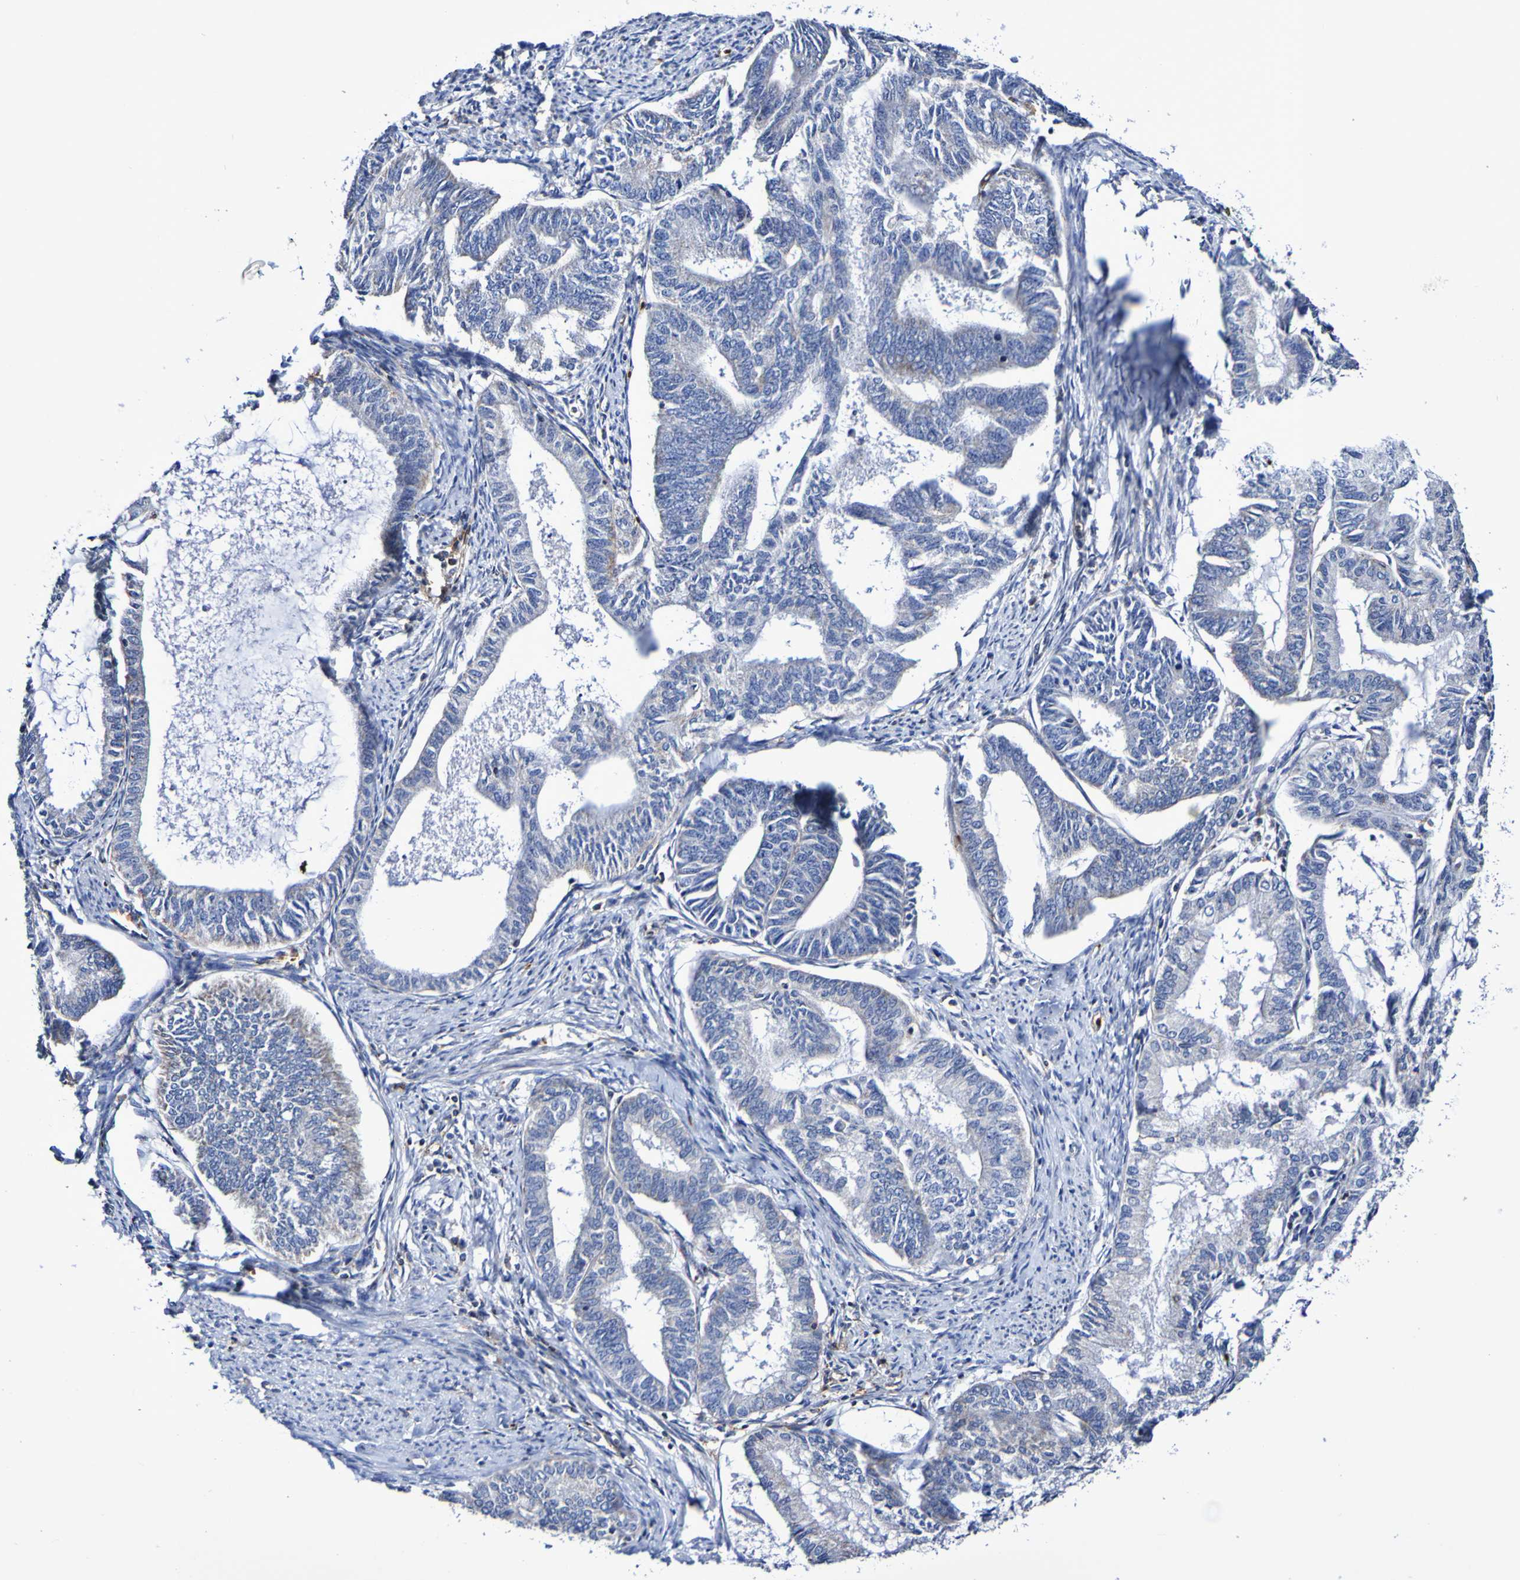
{"staining": {"intensity": "negative", "quantity": "none", "location": "none"}, "tissue": "endometrial cancer", "cell_type": "Tumor cells", "image_type": "cancer", "snomed": [{"axis": "morphology", "description": "Adenocarcinoma, NOS"}, {"axis": "topography", "description": "Endometrium"}], "caption": "An image of human adenocarcinoma (endometrial) is negative for staining in tumor cells. The staining was performed using DAB to visualize the protein expression in brown, while the nuclei were stained in blue with hematoxylin (Magnification: 20x).", "gene": "WNT4", "patient": {"sex": "female", "age": 86}}